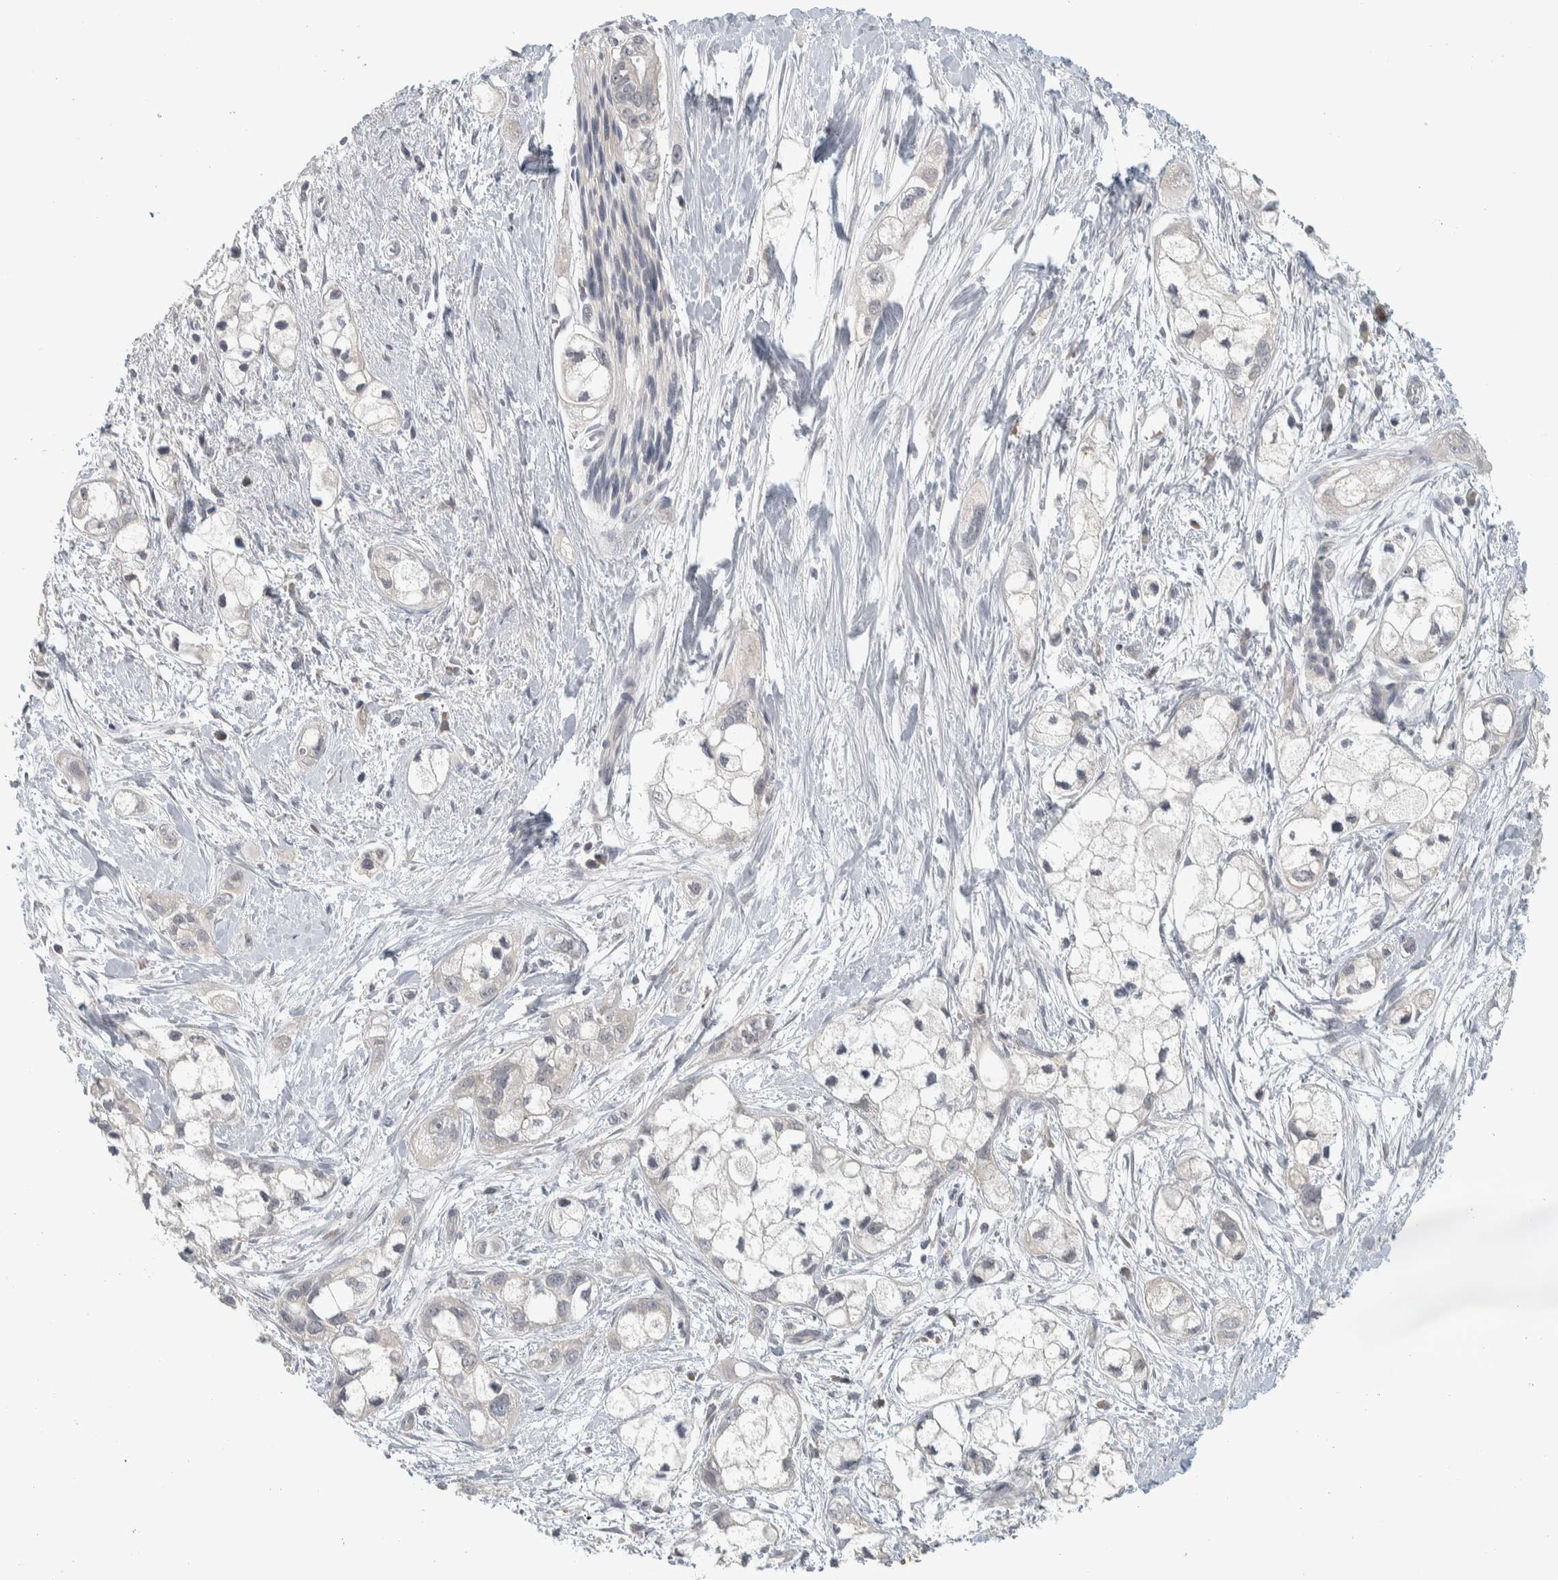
{"staining": {"intensity": "negative", "quantity": "none", "location": "none"}, "tissue": "pancreatic cancer", "cell_type": "Tumor cells", "image_type": "cancer", "snomed": [{"axis": "morphology", "description": "Adenocarcinoma, NOS"}, {"axis": "topography", "description": "Pancreas"}], "caption": "IHC micrograph of human pancreatic adenocarcinoma stained for a protein (brown), which demonstrates no expression in tumor cells.", "gene": "AFP", "patient": {"sex": "male", "age": 74}}